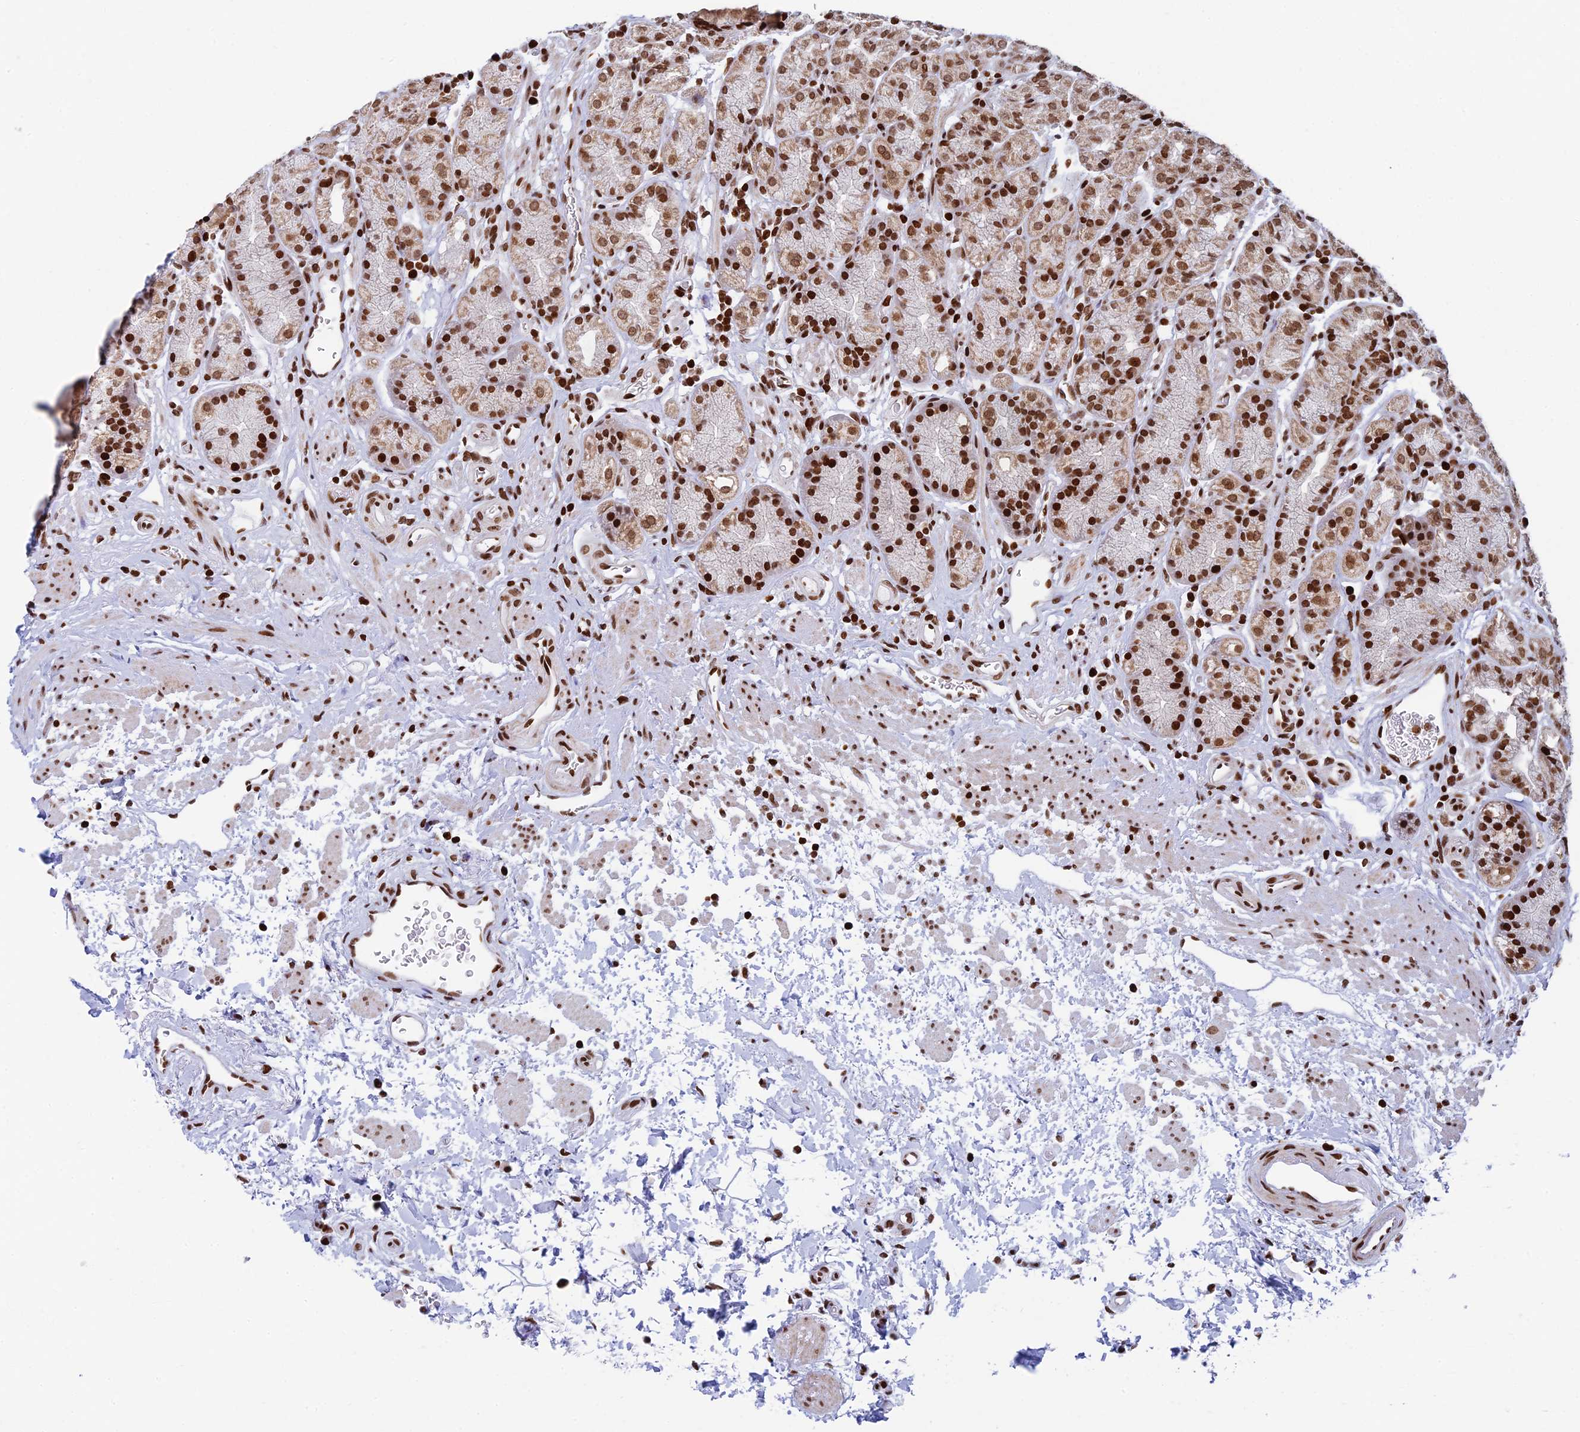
{"staining": {"intensity": "moderate", "quantity": ">75%", "location": "cytoplasmic/membranous,nuclear"}, "tissue": "stomach", "cell_type": "Glandular cells", "image_type": "normal", "snomed": [{"axis": "morphology", "description": "Normal tissue, NOS"}, {"axis": "topography", "description": "Stomach"}], "caption": "Brown immunohistochemical staining in normal human stomach shows moderate cytoplasmic/membranous,nuclear positivity in about >75% of glandular cells.", "gene": "RPAP1", "patient": {"sex": "male", "age": 63}}